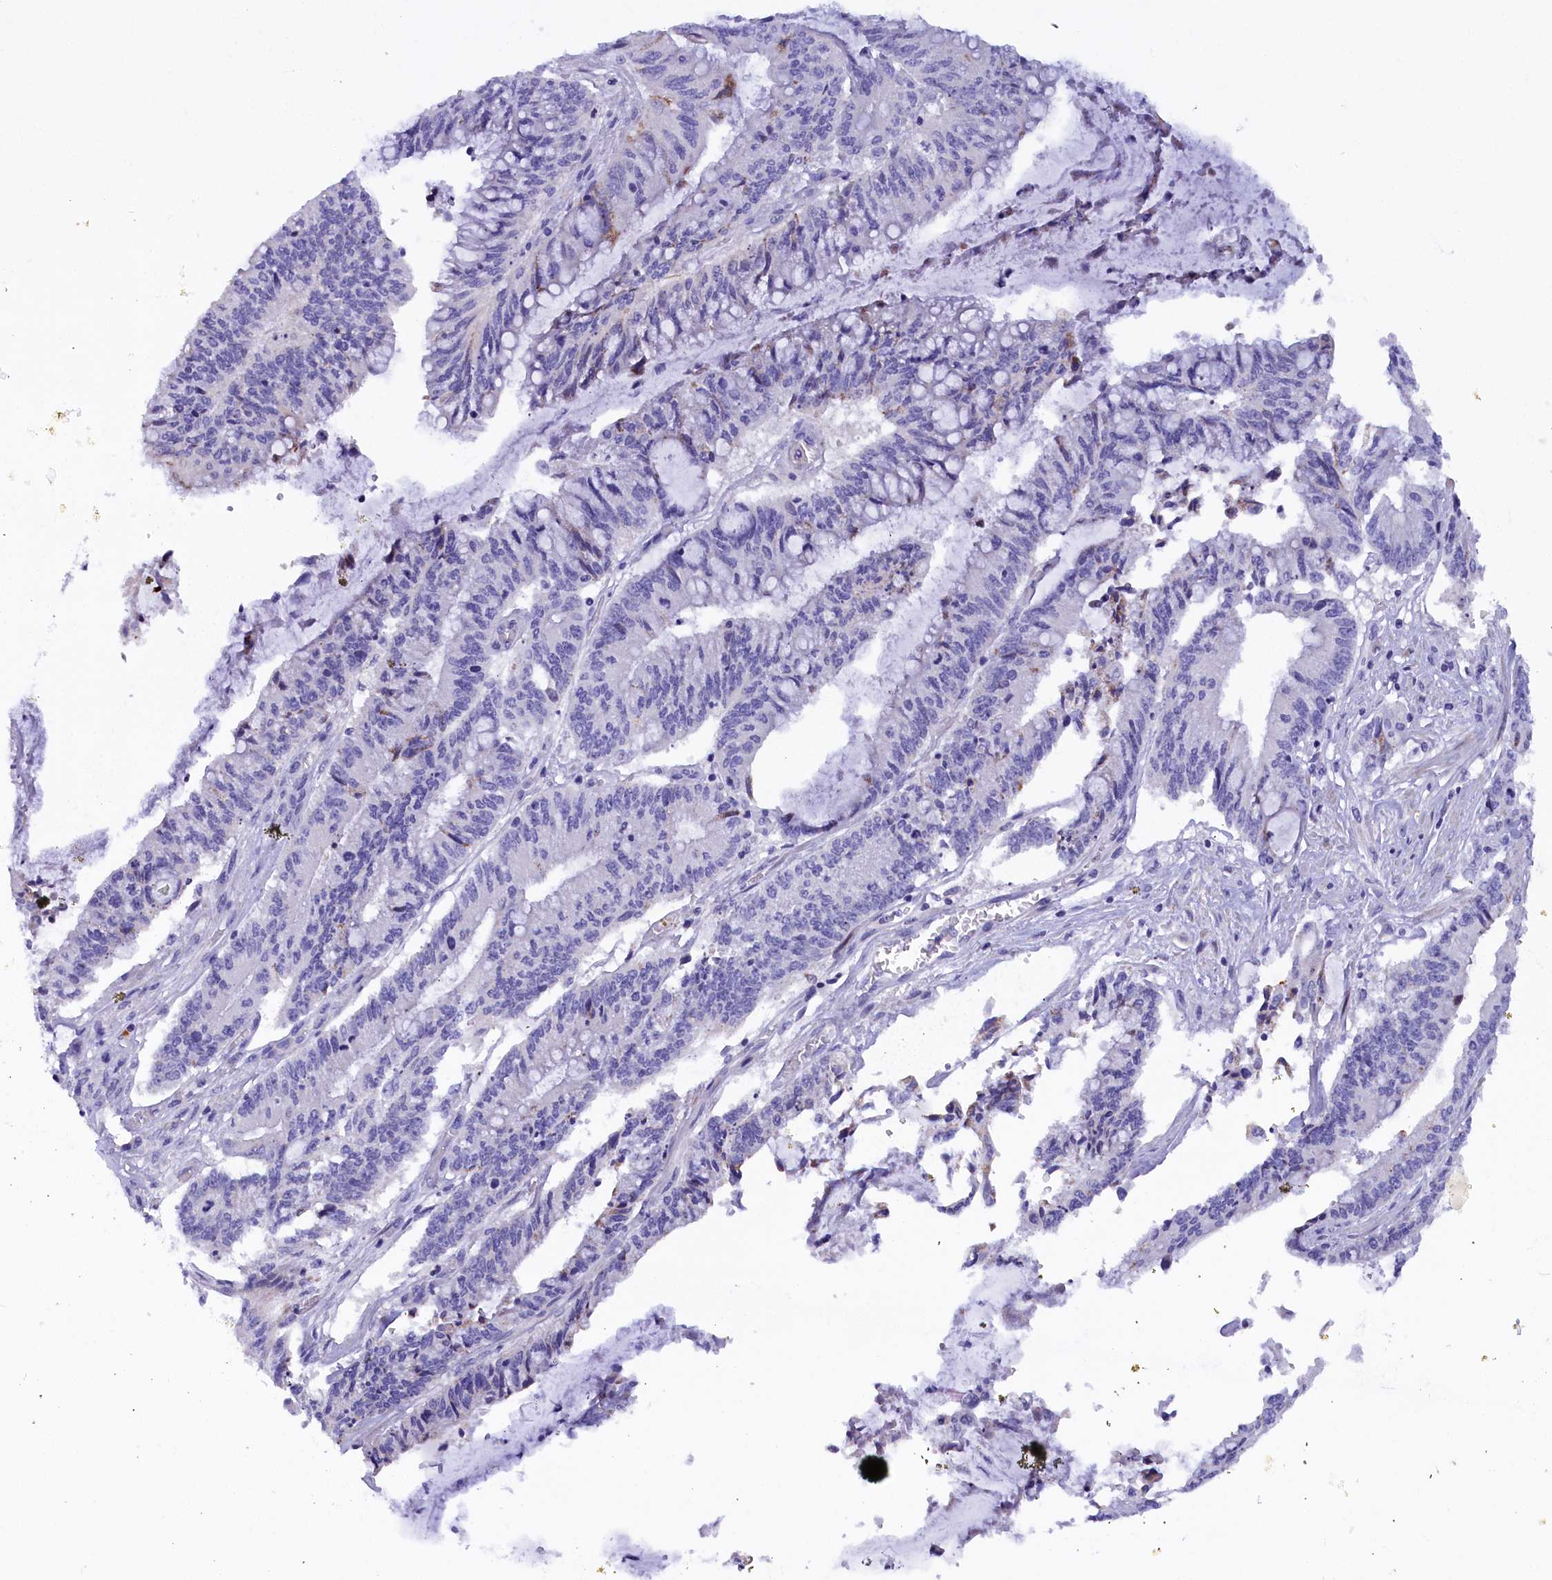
{"staining": {"intensity": "negative", "quantity": "none", "location": "none"}, "tissue": "pancreatic cancer", "cell_type": "Tumor cells", "image_type": "cancer", "snomed": [{"axis": "morphology", "description": "Adenocarcinoma, NOS"}, {"axis": "topography", "description": "Pancreas"}], "caption": "Histopathology image shows no significant protein expression in tumor cells of pancreatic cancer (adenocarcinoma). (DAB (3,3'-diaminobenzidine) immunohistochemistry visualized using brightfield microscopy, high magnification).", "gene": "RTTN", "patient": {"sex": "female", "age": 50}}